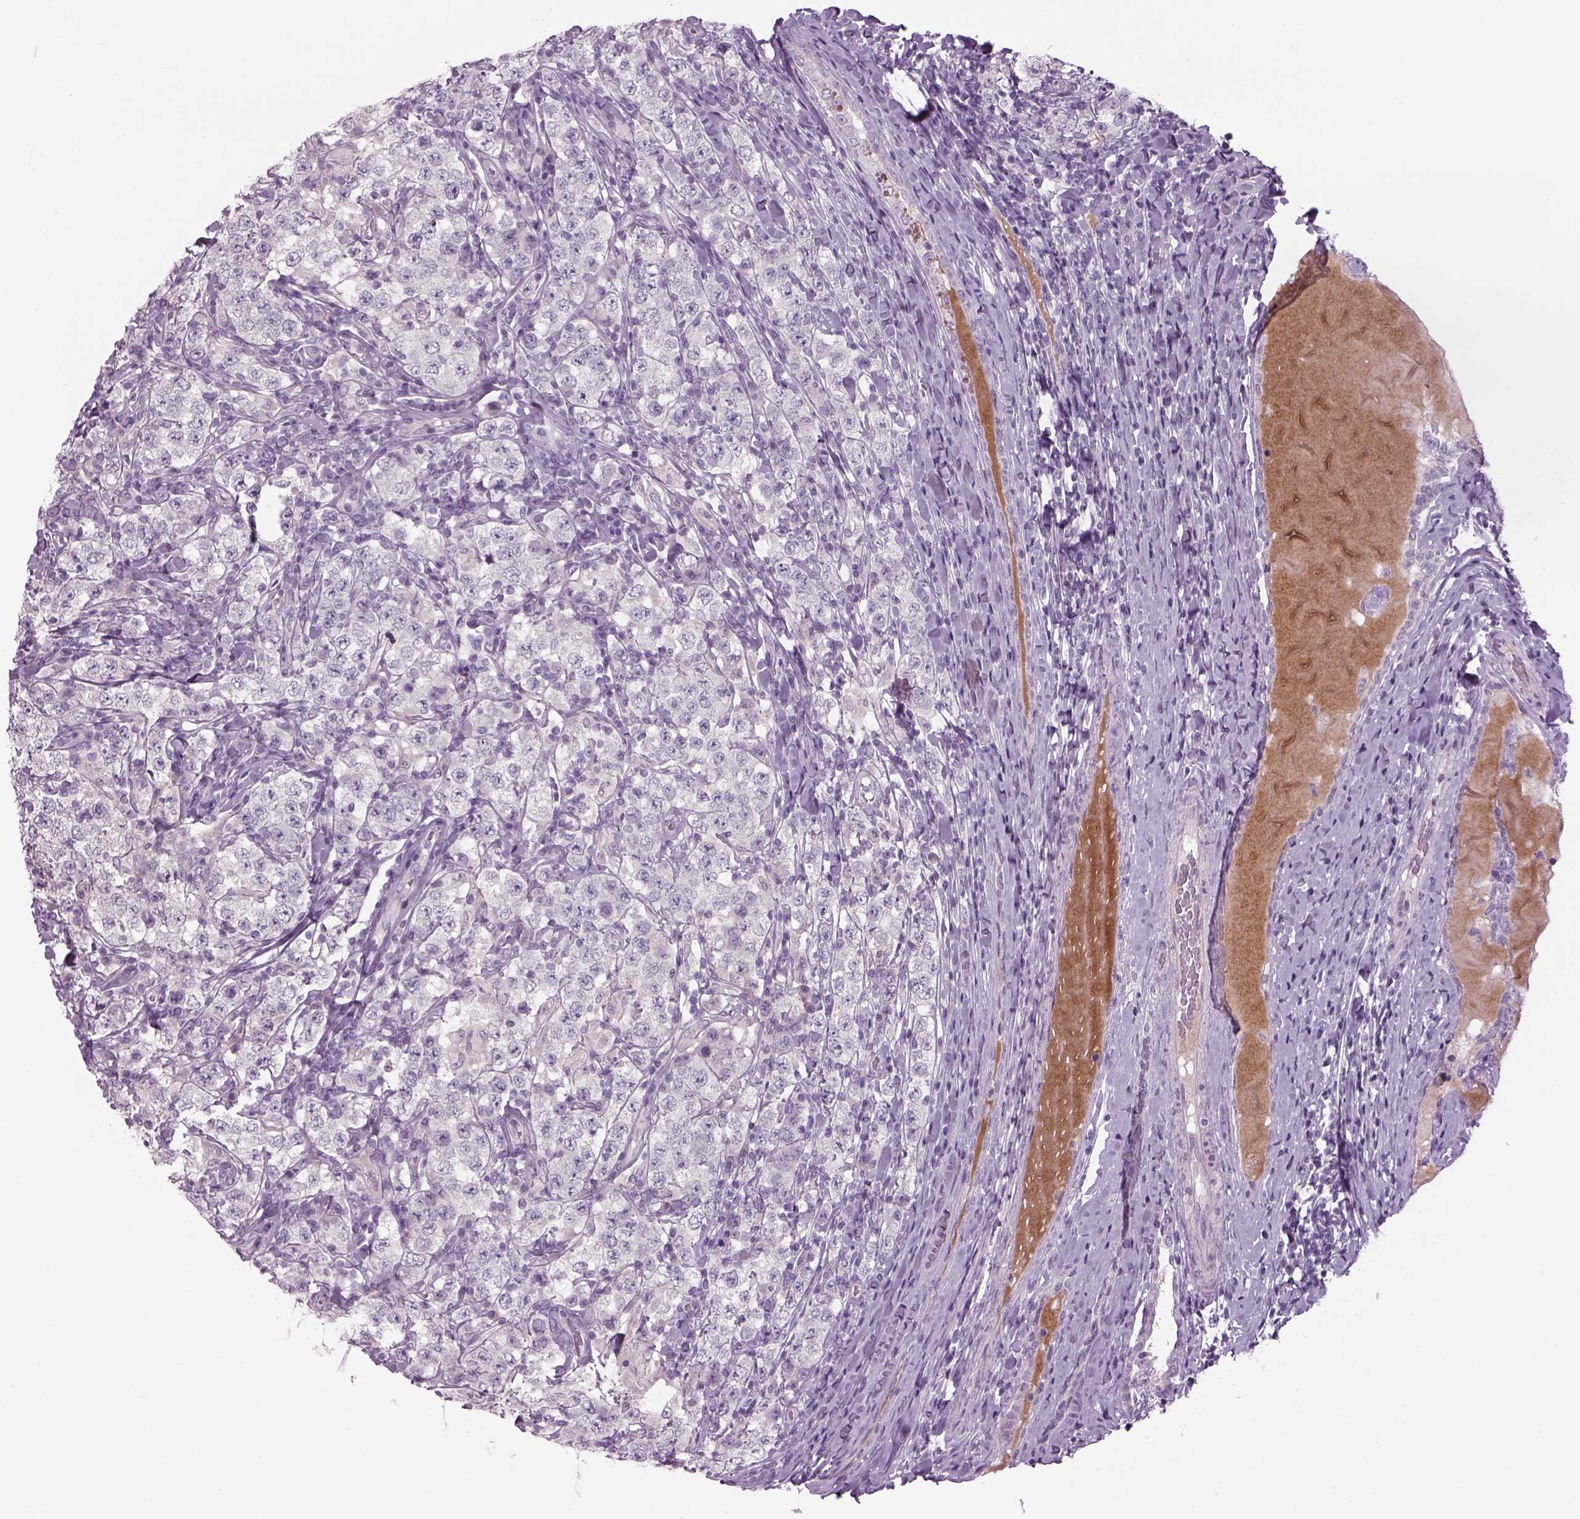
{"staining": {"intensity": "negative", "quantity": "none", "location": "none"}, "tissue": "testis cancer", "cell_type": "Tumor cells", "image_type": "cancer", "snomed": [{"axis": "morphology", "description": "Seminoma, NOS"}, {"axis": "morphology", "description": "Carcinoma, Embryonal, NOS"}, {"axis": "topography", "description": "Testis"}], "caption": "An immunohistochemistry (IHC) micrograph of embryonal carcinoma (testis) is shown. There is no staining in tumor cells of embryonal carcinoma (testis).", "gene": "MDH1B", "patient": {"sex": "male", "age": 41}}